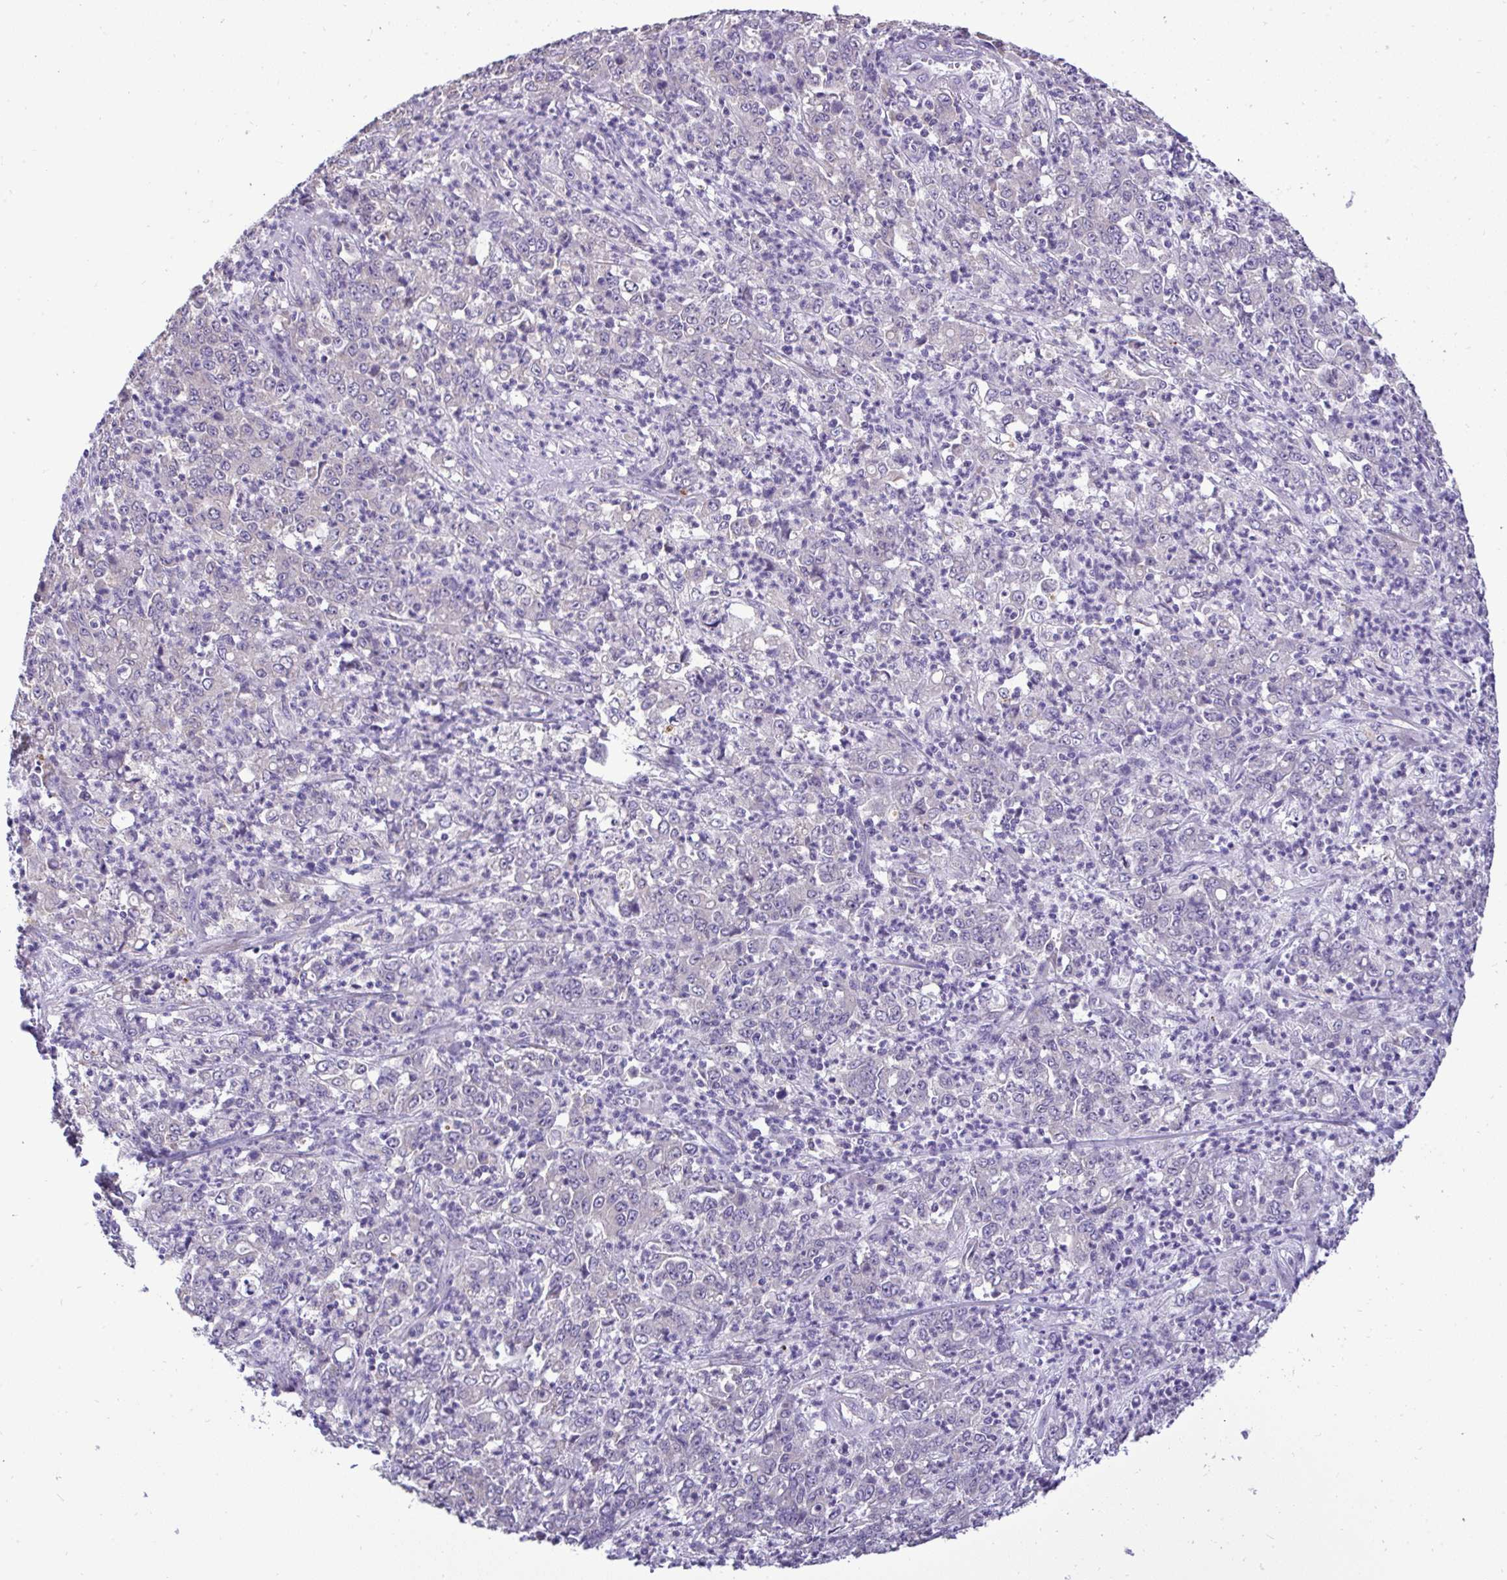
{"staining": {"intensity": "negative", "quantity": "none", "location": "none"}, "tissue": "stomach cancer", "cell_type": "Tumor cells", "image_type": "cancer", "snomed": [{"axis": "morphology", "description": "Adenocarcinoma, NOS"}, {"axis": "topography", "description": "Stomach, lower"}], "caption": "IHC image of stomach cancer stained for a protein (brown), which exhibits no expression in tumor cells.", "gene": "ST8SIA2", "patient": {"sex": "female", "age": 71}}